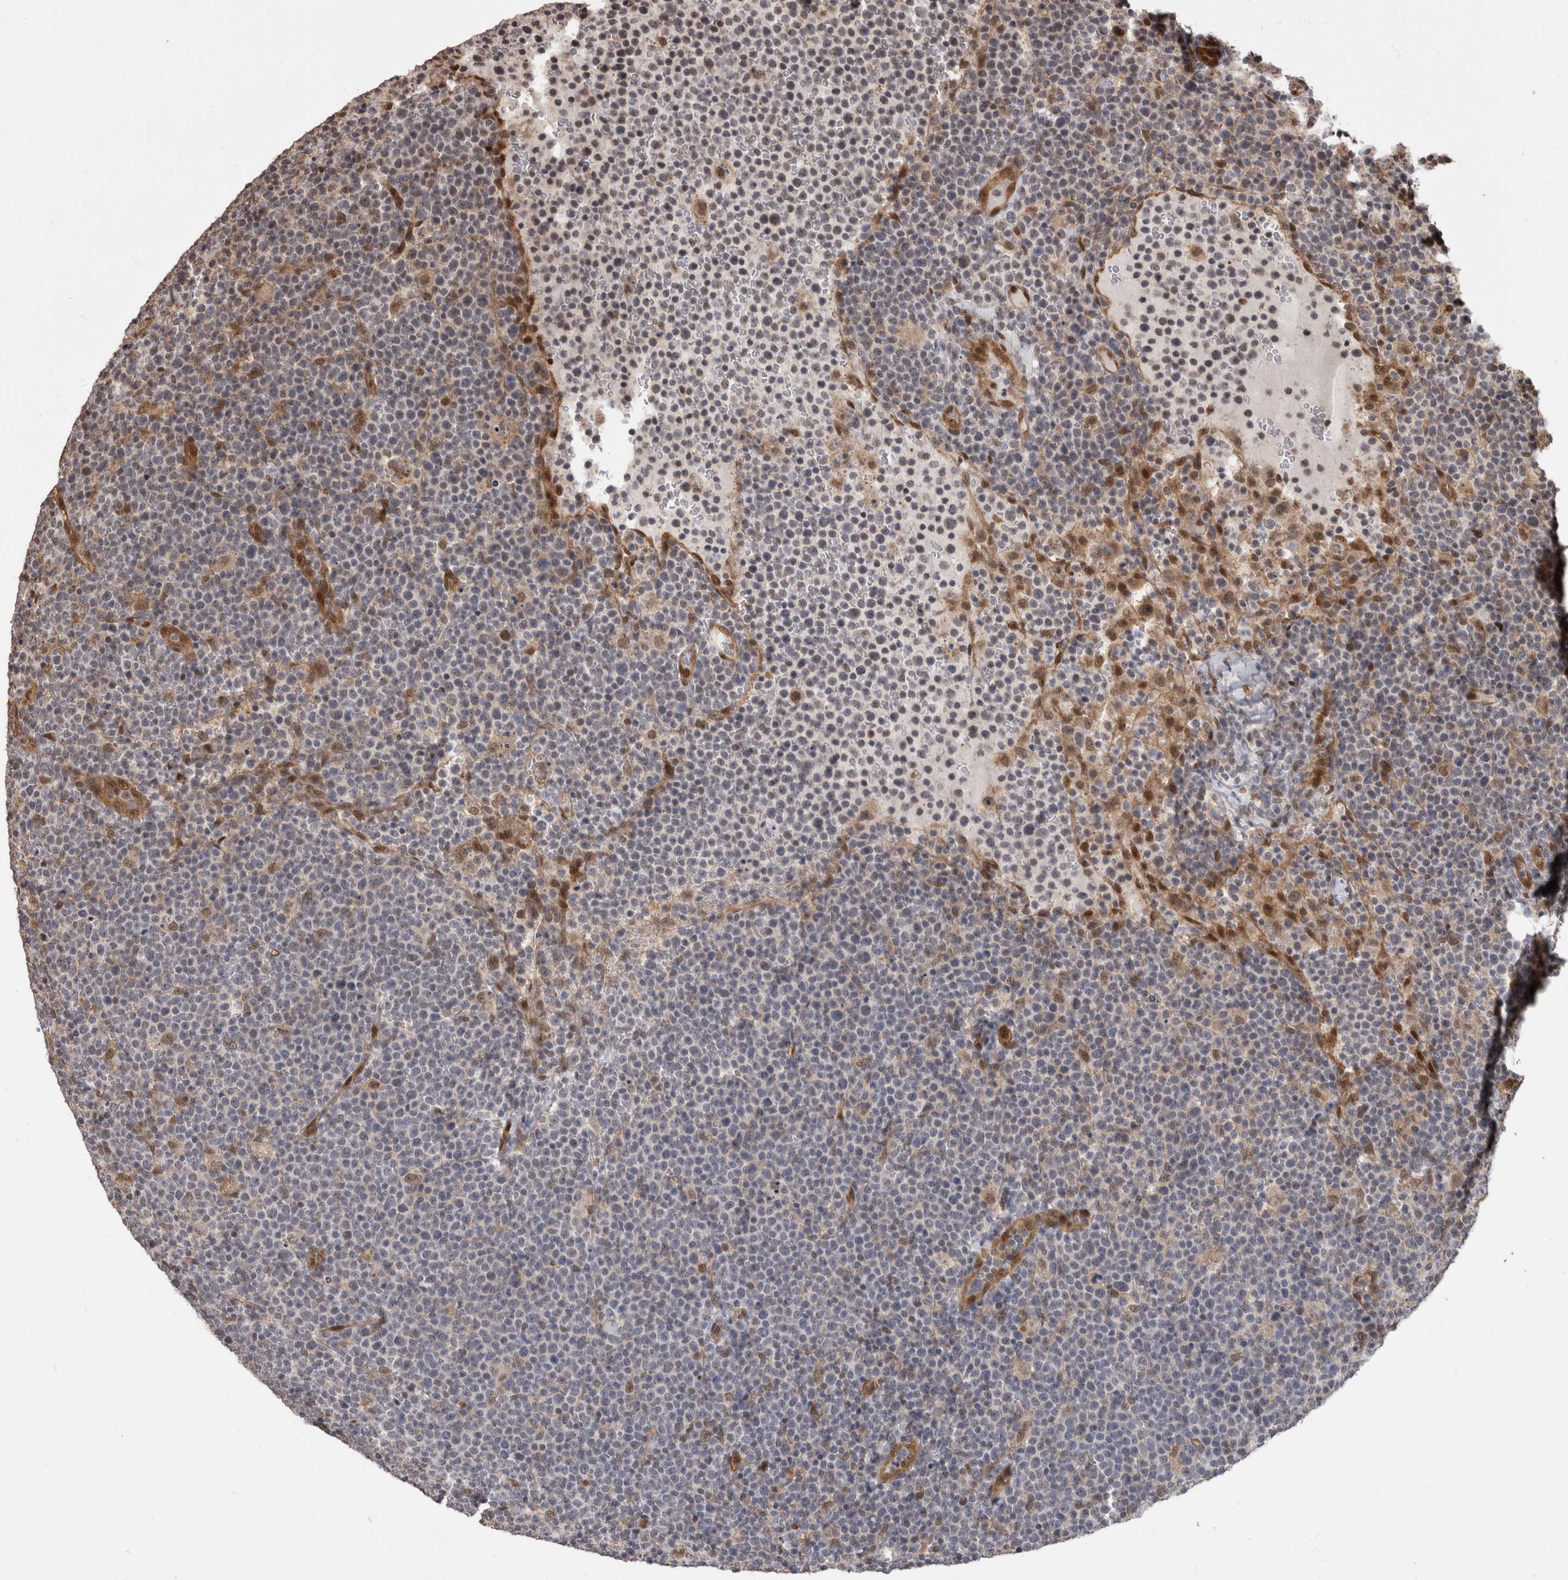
{"staining": {"intensity": "moderate", "quantity": "<25%", "location": "nuclear"}, "tissue": "lymphoma", "cell_type": "Tumor cells", "image_type": "cancer", "snomed": [{"axis": "morphology", "description": "Malignant lymphoma, non-Hodgkin's type, High grade"}, {"axis": "topography", "description": "Lymph node"}], "caption": "A low amount of moderate nuclear positivity is seen in about <25% of tumor cells in lymphoma tissue. (DAB IHC with brightfield microscopy, high magnification).", "gene": "AKT3", "patient": {"sex": "male", "age": 61}}